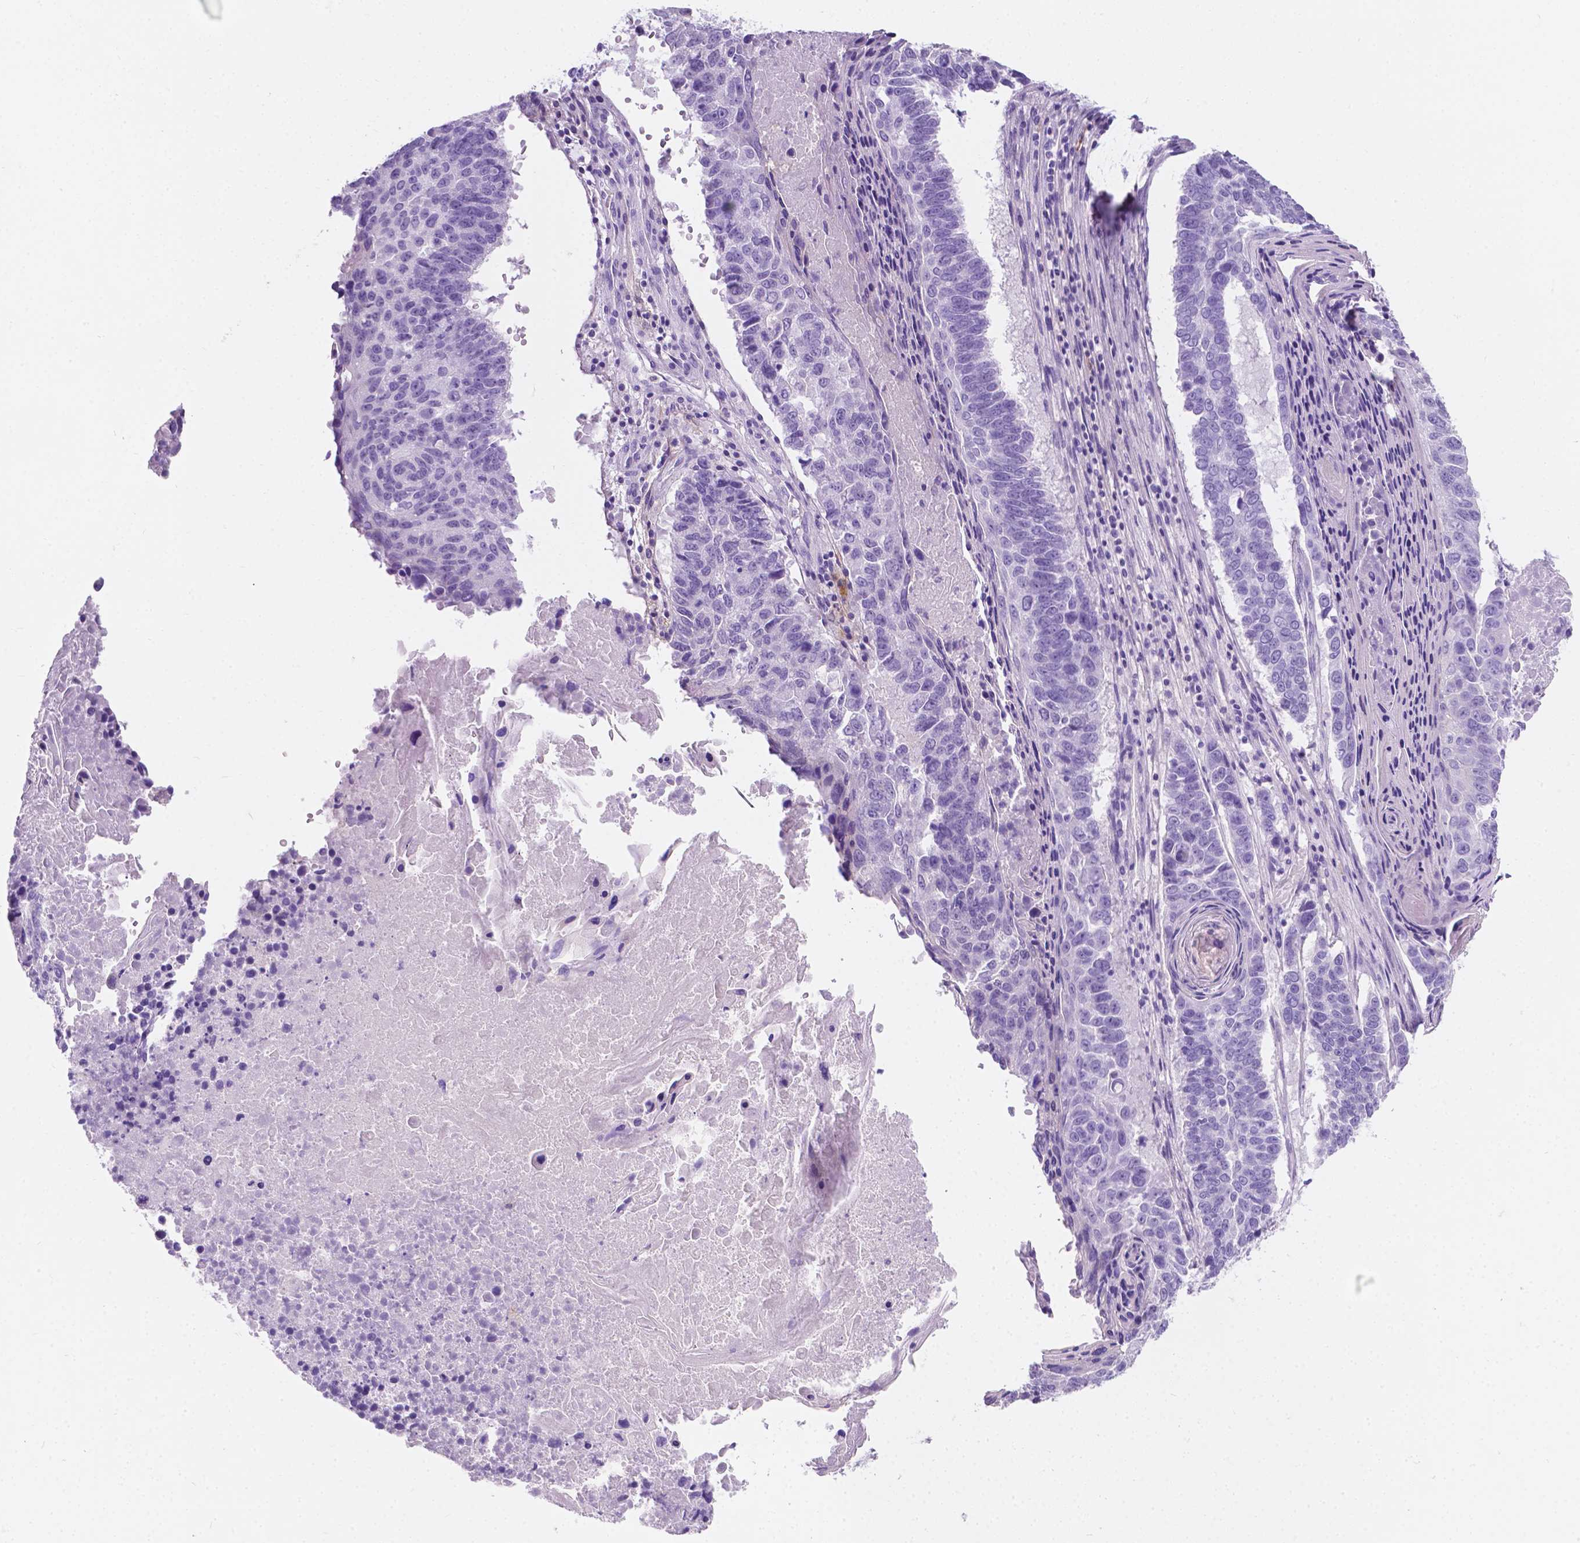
{"staining": {"intensity": "negative", "quantity": "none", "location": "none"}, "tissue": "lung cancer", "cell_type": "Tumor cells", "image_type": "cancer", "snomed": [{"axis": "morphology", "description": "Squamous cell carcinoma, NOS"}, {"axis": "topography", "description": "Lung"}], "caption": "A high-resolution photomicrograph shows immunohistochemistry staining of lung cancer (squamous cell carcinoma), which shows no significant expression in tumor cells.", "gene": "GNAO1", "patient": {"sex": "male", "age": 73}}